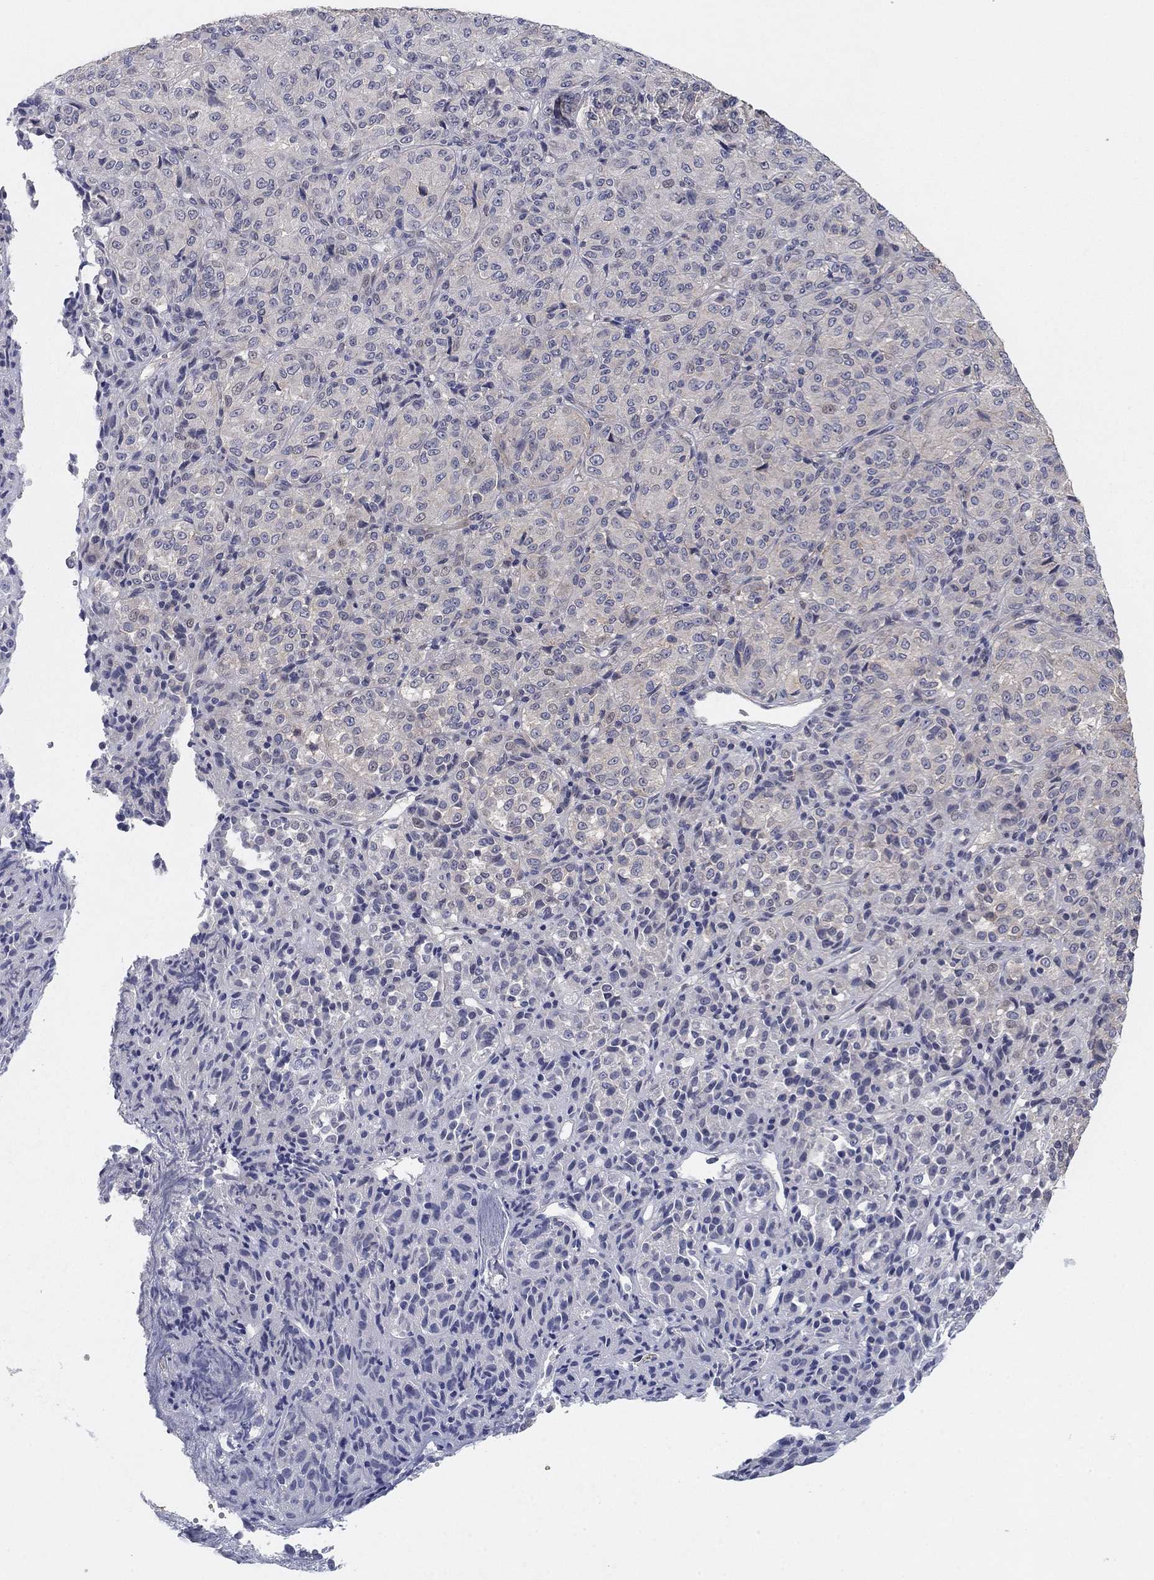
{"staining": {"intensity": "negative", "quantity": "none", "location": "none"}, "tissue": "melanoma", "cell_type": "Tumor cells", "image_type": "cancer", "snomed": [{"axis": "morphology", "description": "Malignant melanoma, Metastatic site"}, {"axis": "topography", "description": "Brain"}], "caption": "A micrograph of melanoma stained for a protein reveals no brown staining in tumor cells. (IHC, brightfield microscopy, high magnification).", "gene": "AMN1", "patient": {"sex": "female", "age": 56}}